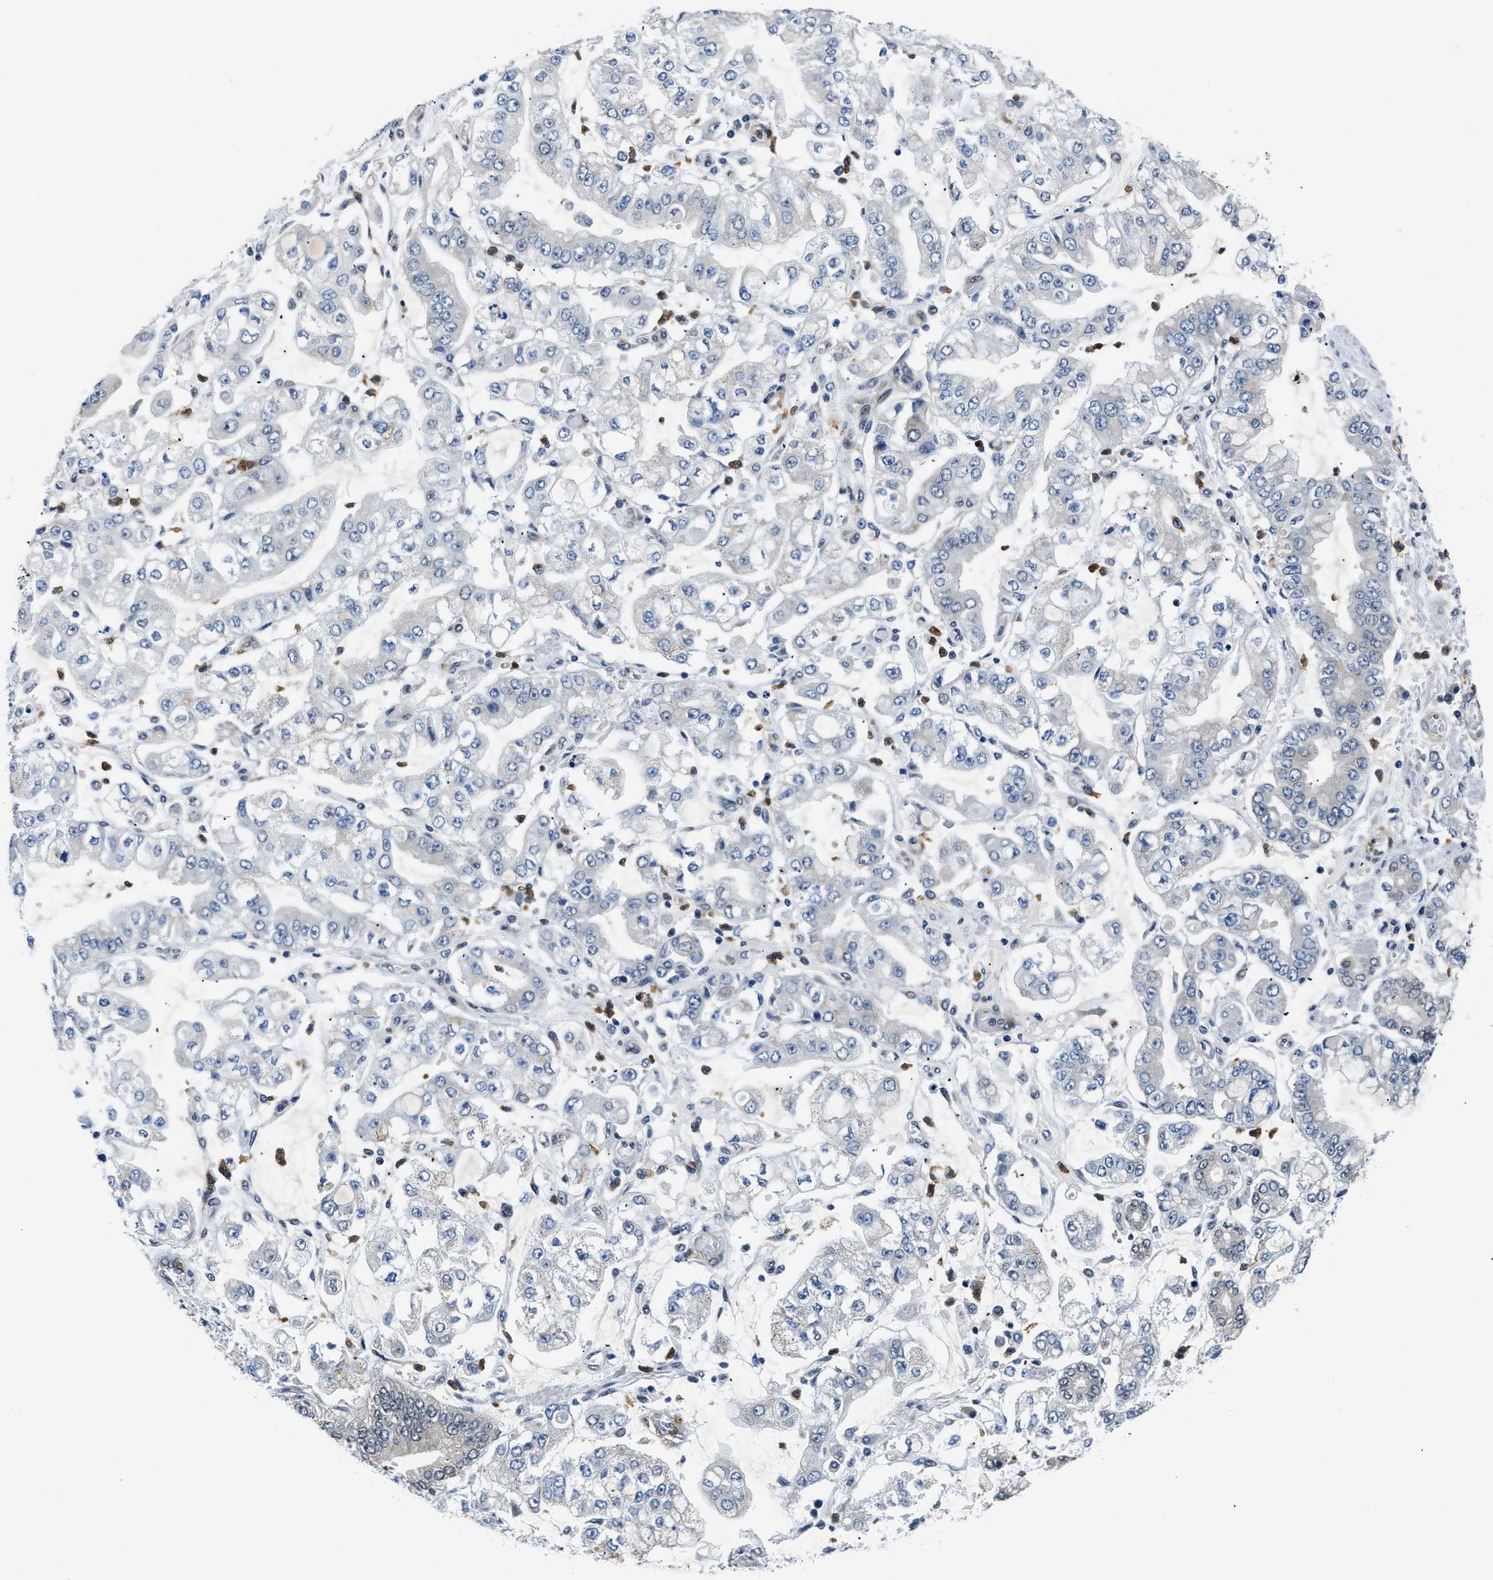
{"staining": {"intensity": "weak", "quantity": "<25%", "location": "cytoplasmic/membranous"}, "tissue": "stomach cancer", "cell_type": "Tumor cells", "image_type": "cancer", "snomed": [{"axis": "morphology", "description": "Adenocarcinoma, NOS"}, {"axis": "topography", "description": "Stomach"}], "caption": "A micrograph of human stomach cancer (adenocarcinoma) is negative for staining in tumor cells.", "gene": "SMAD4", "patient": {"sex": "male", "age": 76}}